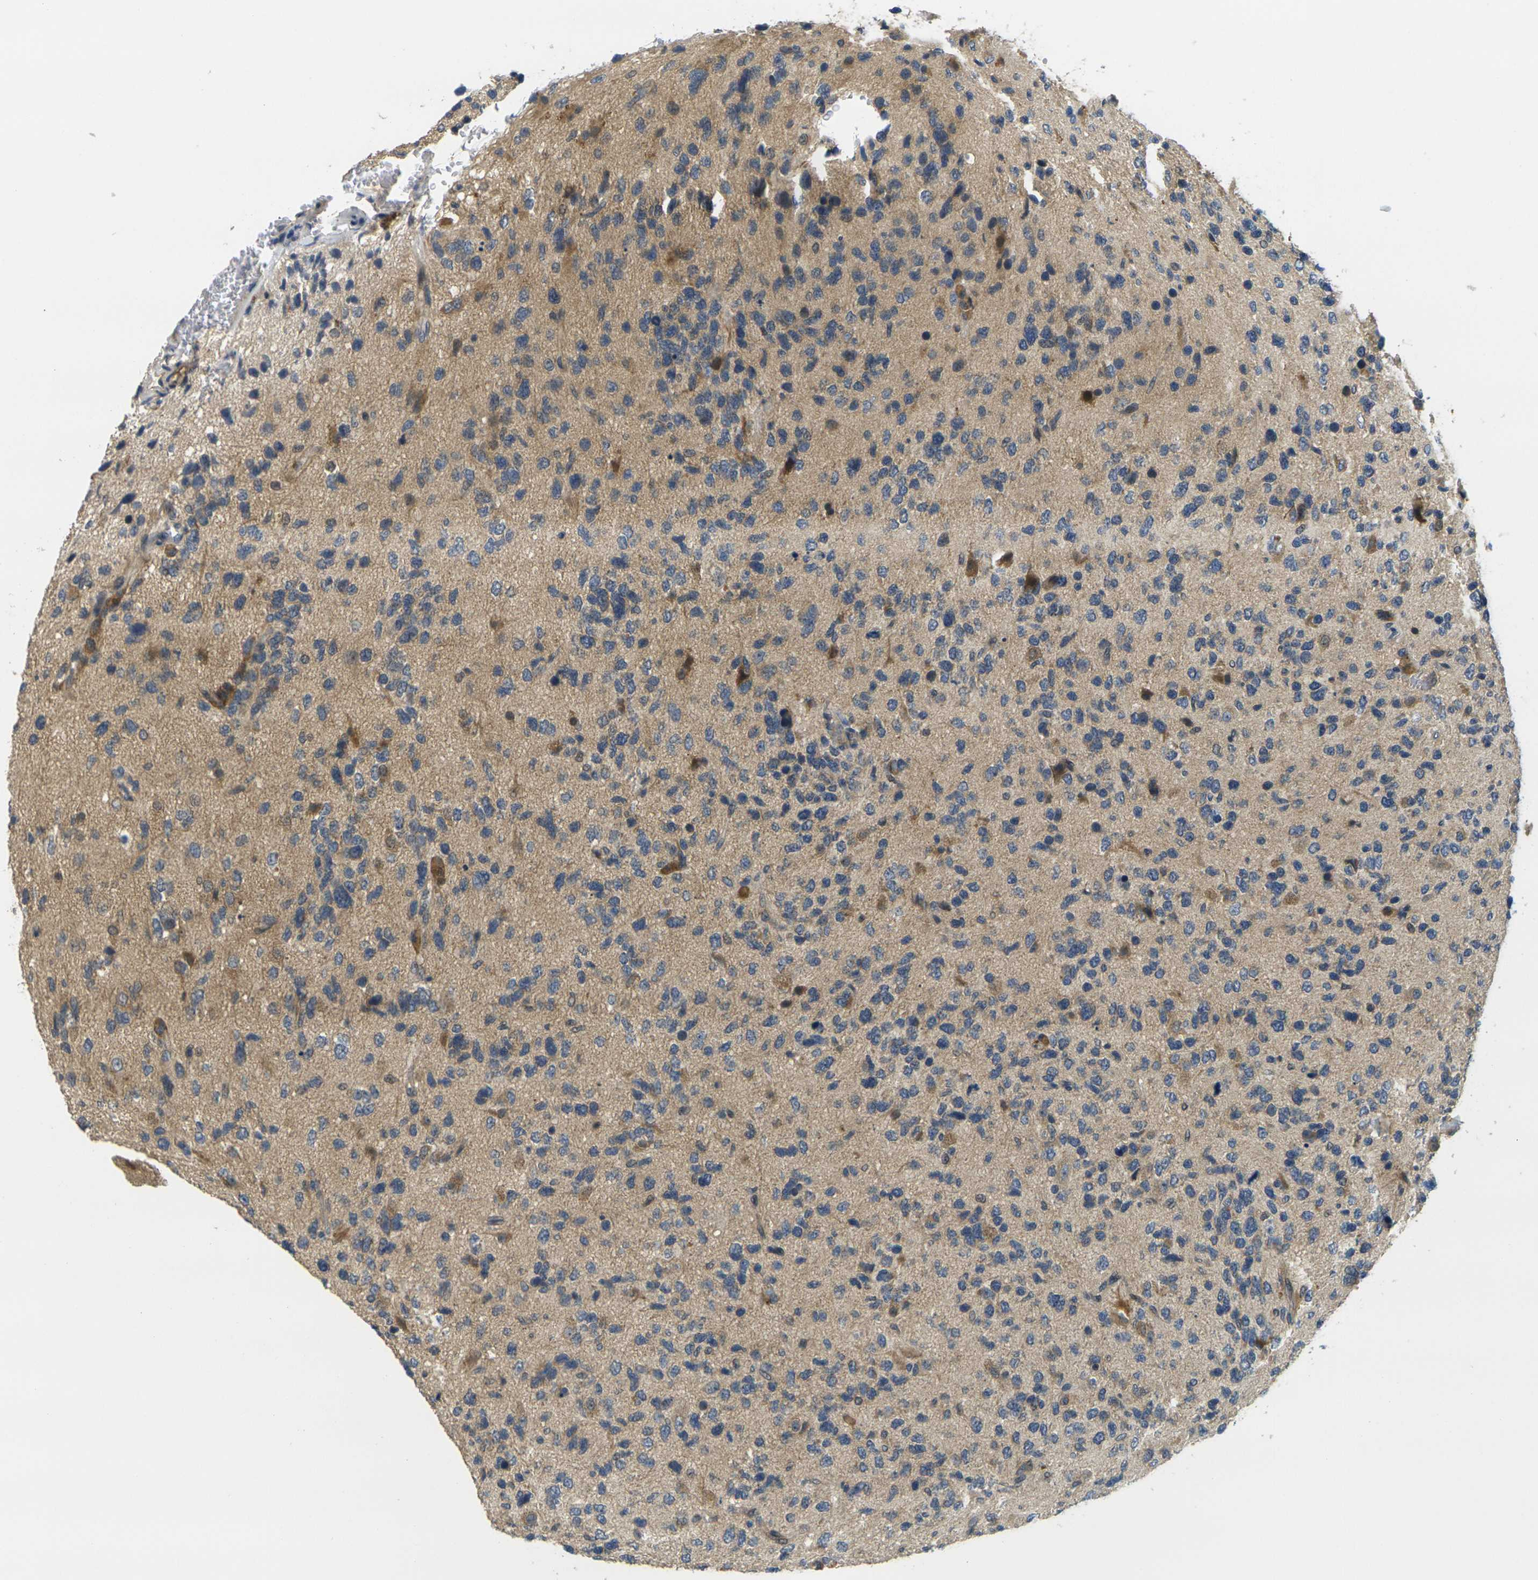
{"staining": {"intensity": "moderate", "quantity": "25%-75%", "location": "cytoplasmic/membranous"}, "tissue": "glioma", "cell_type": "Tumor cells", "image_type": "cancer", "snomed": [{"axis": "morphology", "description": "Glioma, malignant, High grade"}, {"axis": "topography", "description": "Brain"}], "caption": "Brown immunohistochemical staining in glioma shows moderate cytoplasmic/membranous positivity in approximately 25%-75% of tumor cells.", "gene": "MINAR2", "patient": {"sex": "female", "age": 58}}